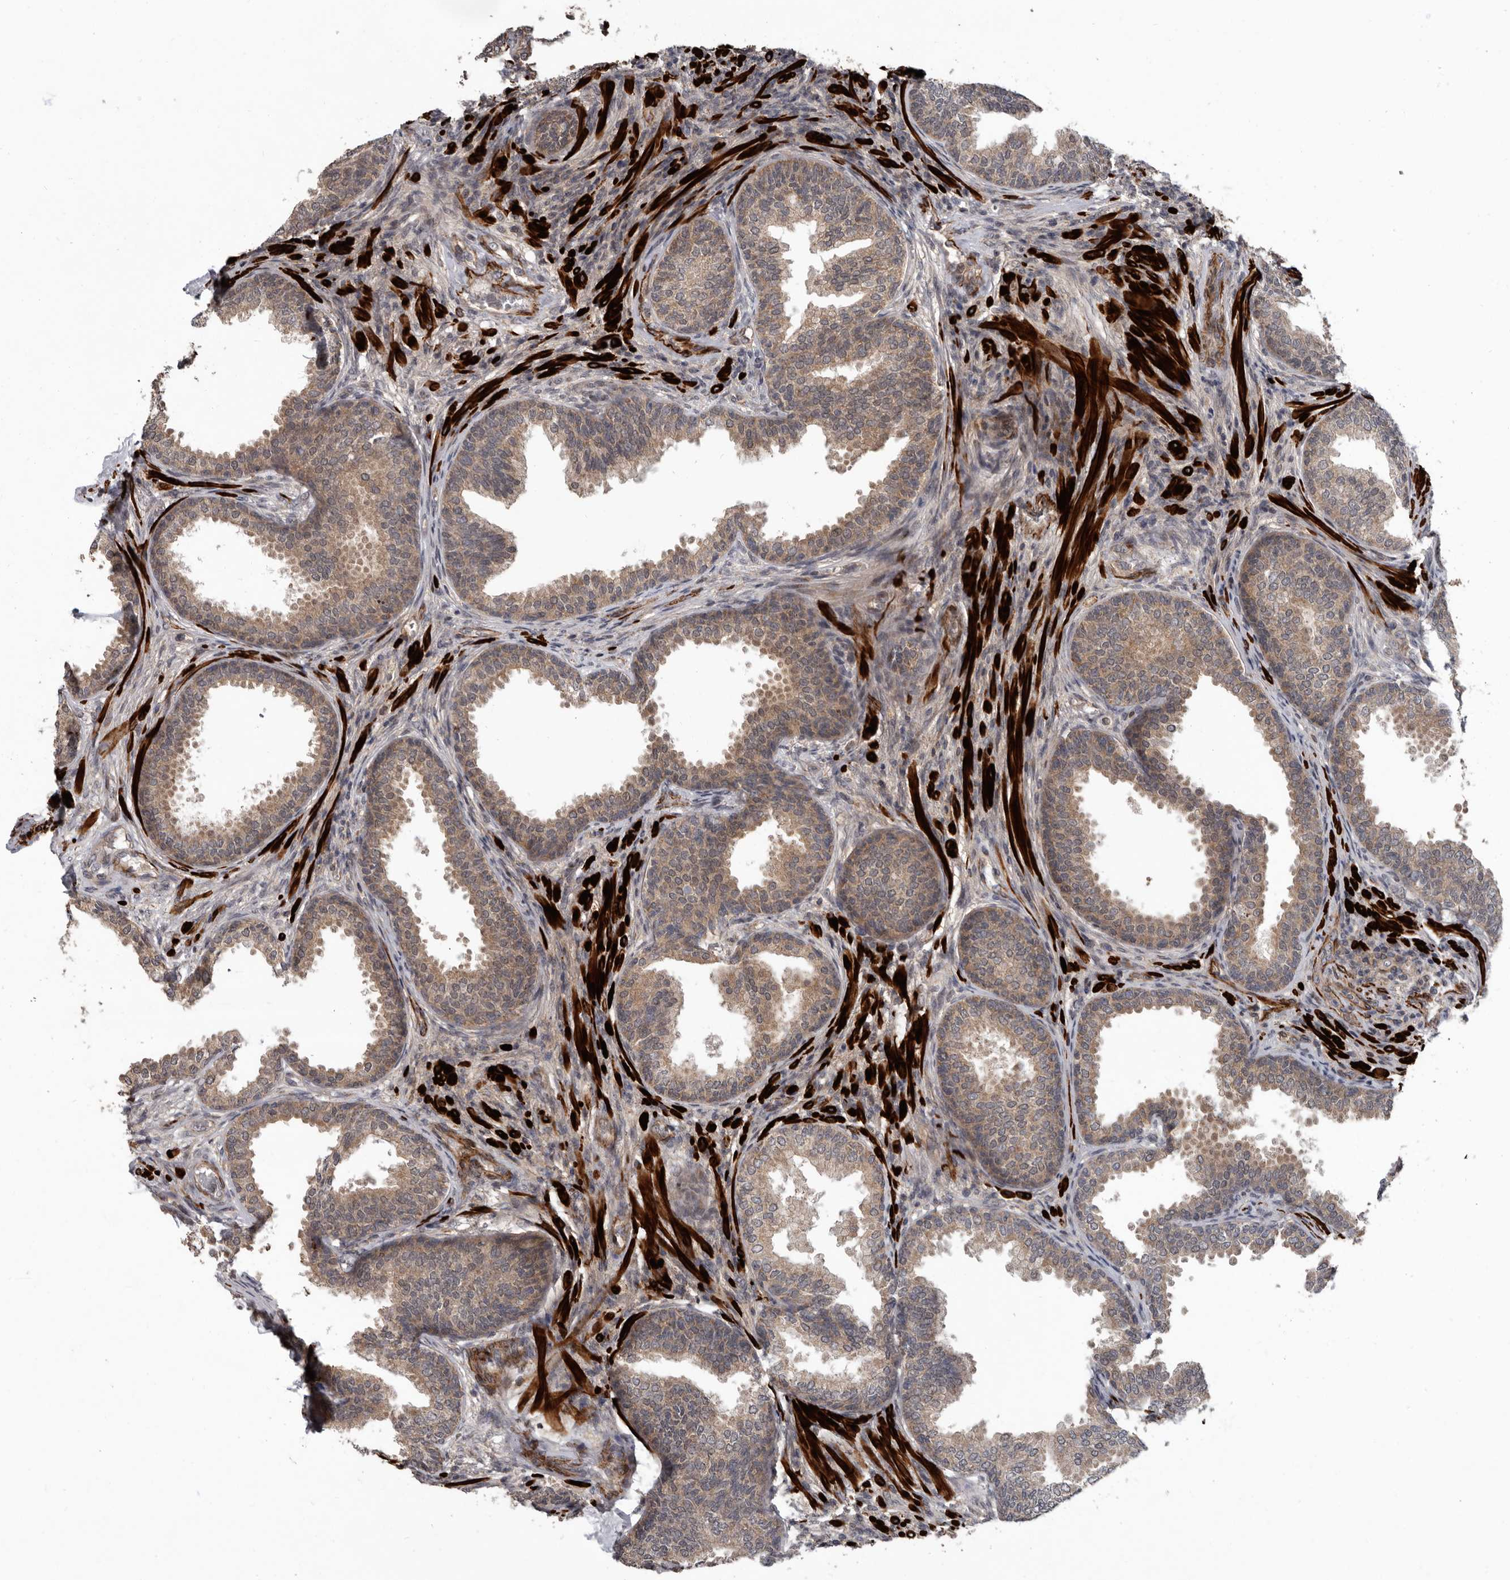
{"staining": {"intensity": "weak", "quantity": "25%-75%", "location": "cytoplasmic/membranous"}, "tissue": "prostate", "cell_type": "Glandular cells", "image_type": "normal", "snomed": [{"axis": "morphology", "description": "Normal tissue, NOS"}, {"axis": "topography", "description": "Prostate"}], "caption": "Human prostate stained with a brown dye demonstrates weak cytoplasmic/membranous positive expression in about 25%-75% of glandular cells.", "gene": "FGFR4", "patient": {"sex": "male", "age": 76}}